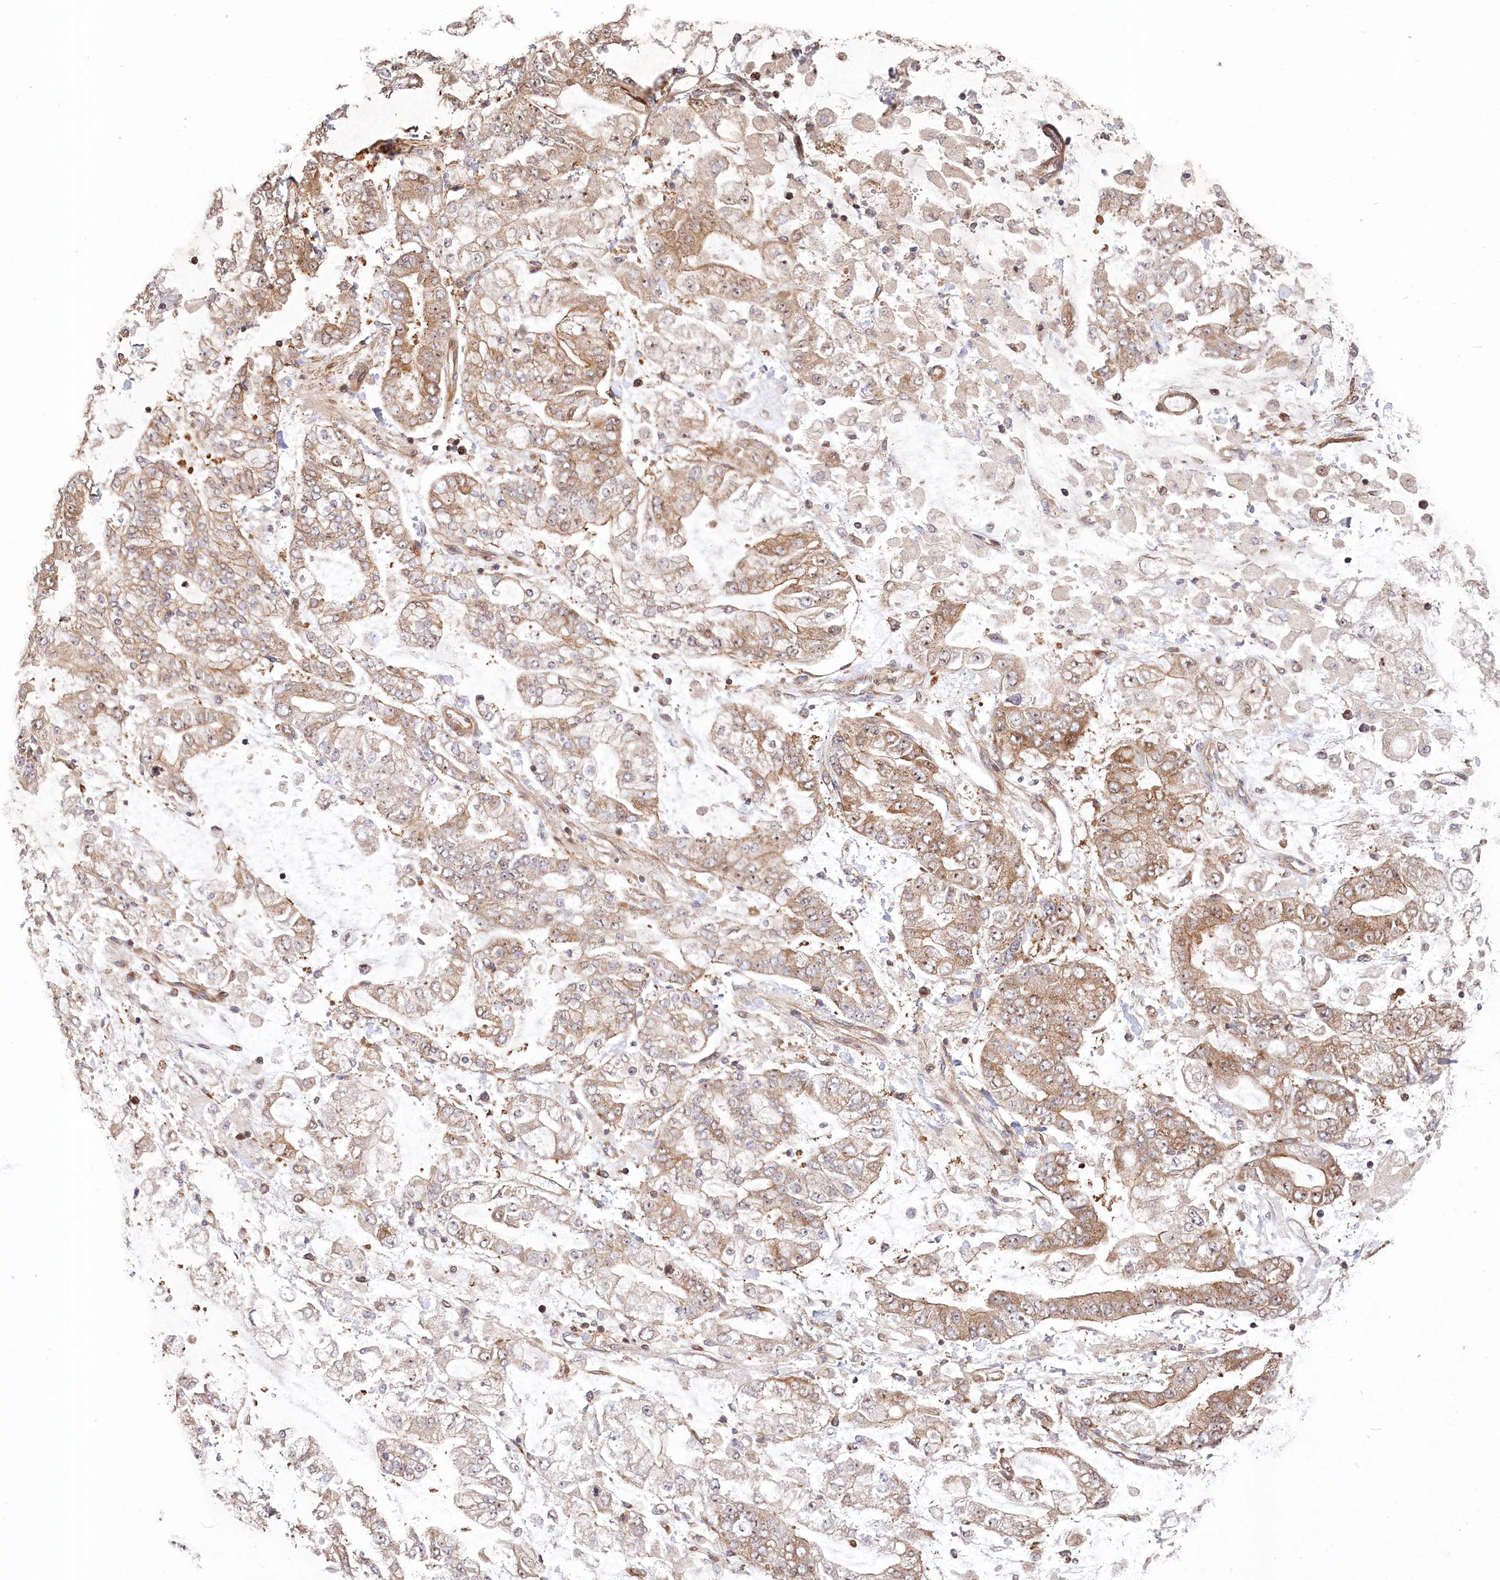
{"staining": {"intensity": "moderate", "quantity": ">75%", "location": "cytoplasmic/membranous,nuclear"}, "tissue": "stomach cancer", "cell_type": "Tumor cells", "image_type": "cancer", "snomed": [{"axis": "morphology", "description": "Normal tissue, NOS"}, {"axis": "morphology", "description": "Adenocarcinoma, NOS"}, {"axis": "topography", "description": "Stomach, upper"}, {"axis": "topography", "description": "Stomach"}], "caption": "Protein positivity by immunohistochemistry exhibits moderate cytoplasmic/membranous and nuclear staining in approximately >75% of tumor cells in stomach cancer (adenocarcinoma). Using DAB (3,3'-diaminobenzidine) (brown) and hematoxylin (blue) stains, captured at high magnification using brightfield microscopy.", "gene": "TBCA", "patient": {"sex": "male", "age": 76}}